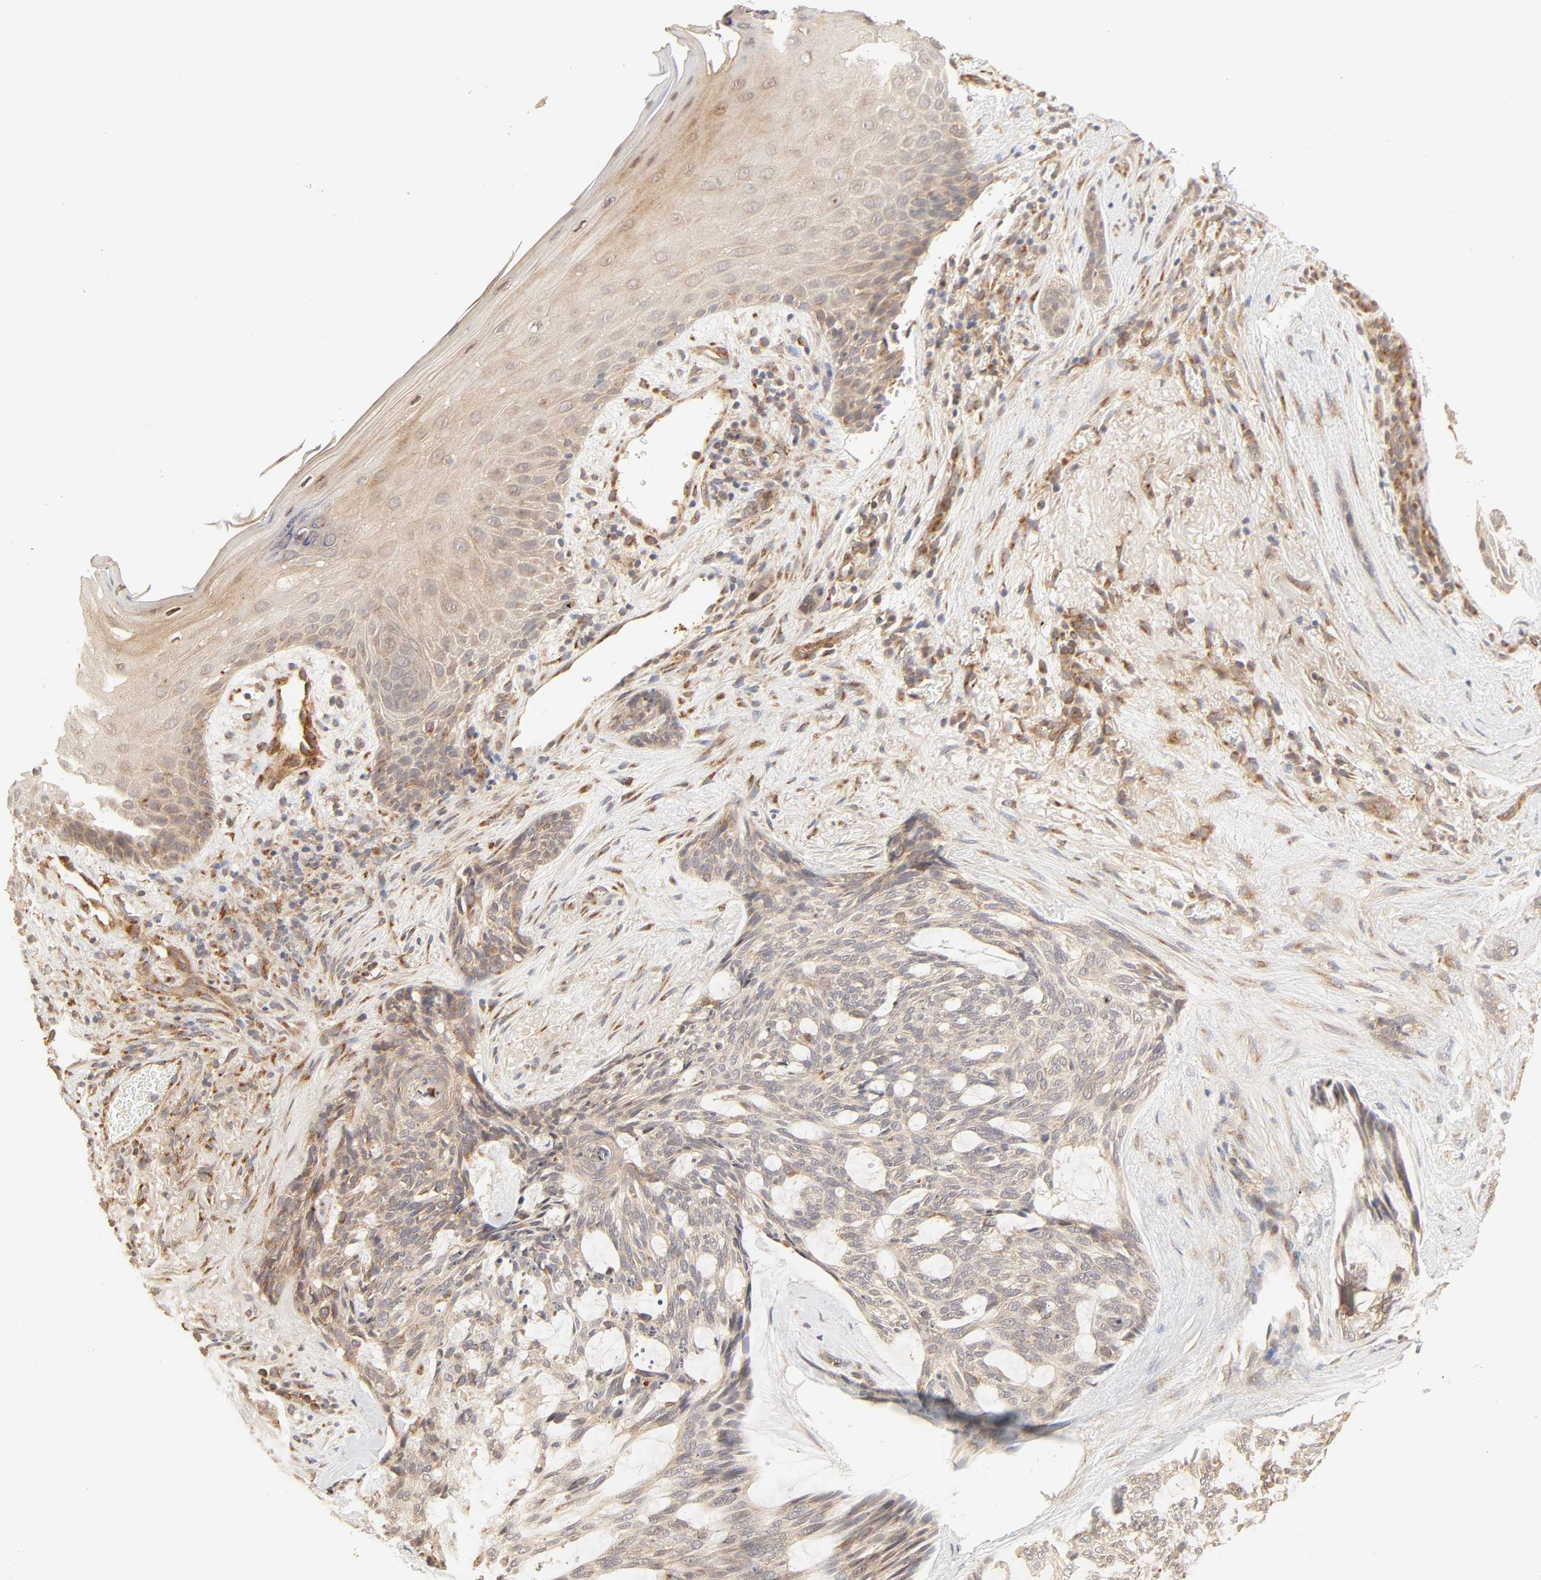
{"staining": {"intensity": "weak", "quantity": "25%-75%", "location": "cytoplasmic/membranous"}, "tissue": "skin cancer", "cell_type": "Tumor cells", "image_type": "cancer", "snomed": [{"axis": "morphology", "description": "Normal tissue, NOS"}, {"axis": "morphology", "description": "Basal cell carcinoma"}, {"axis": "topography", "description": "Skin"}], "caption": "Human basal cell carcinoma (skin) stained with a protein marker demonstrates weak staining in tumor cells.", "gene": "EPS8", "patient": {"sex": "female", "age": 71}}